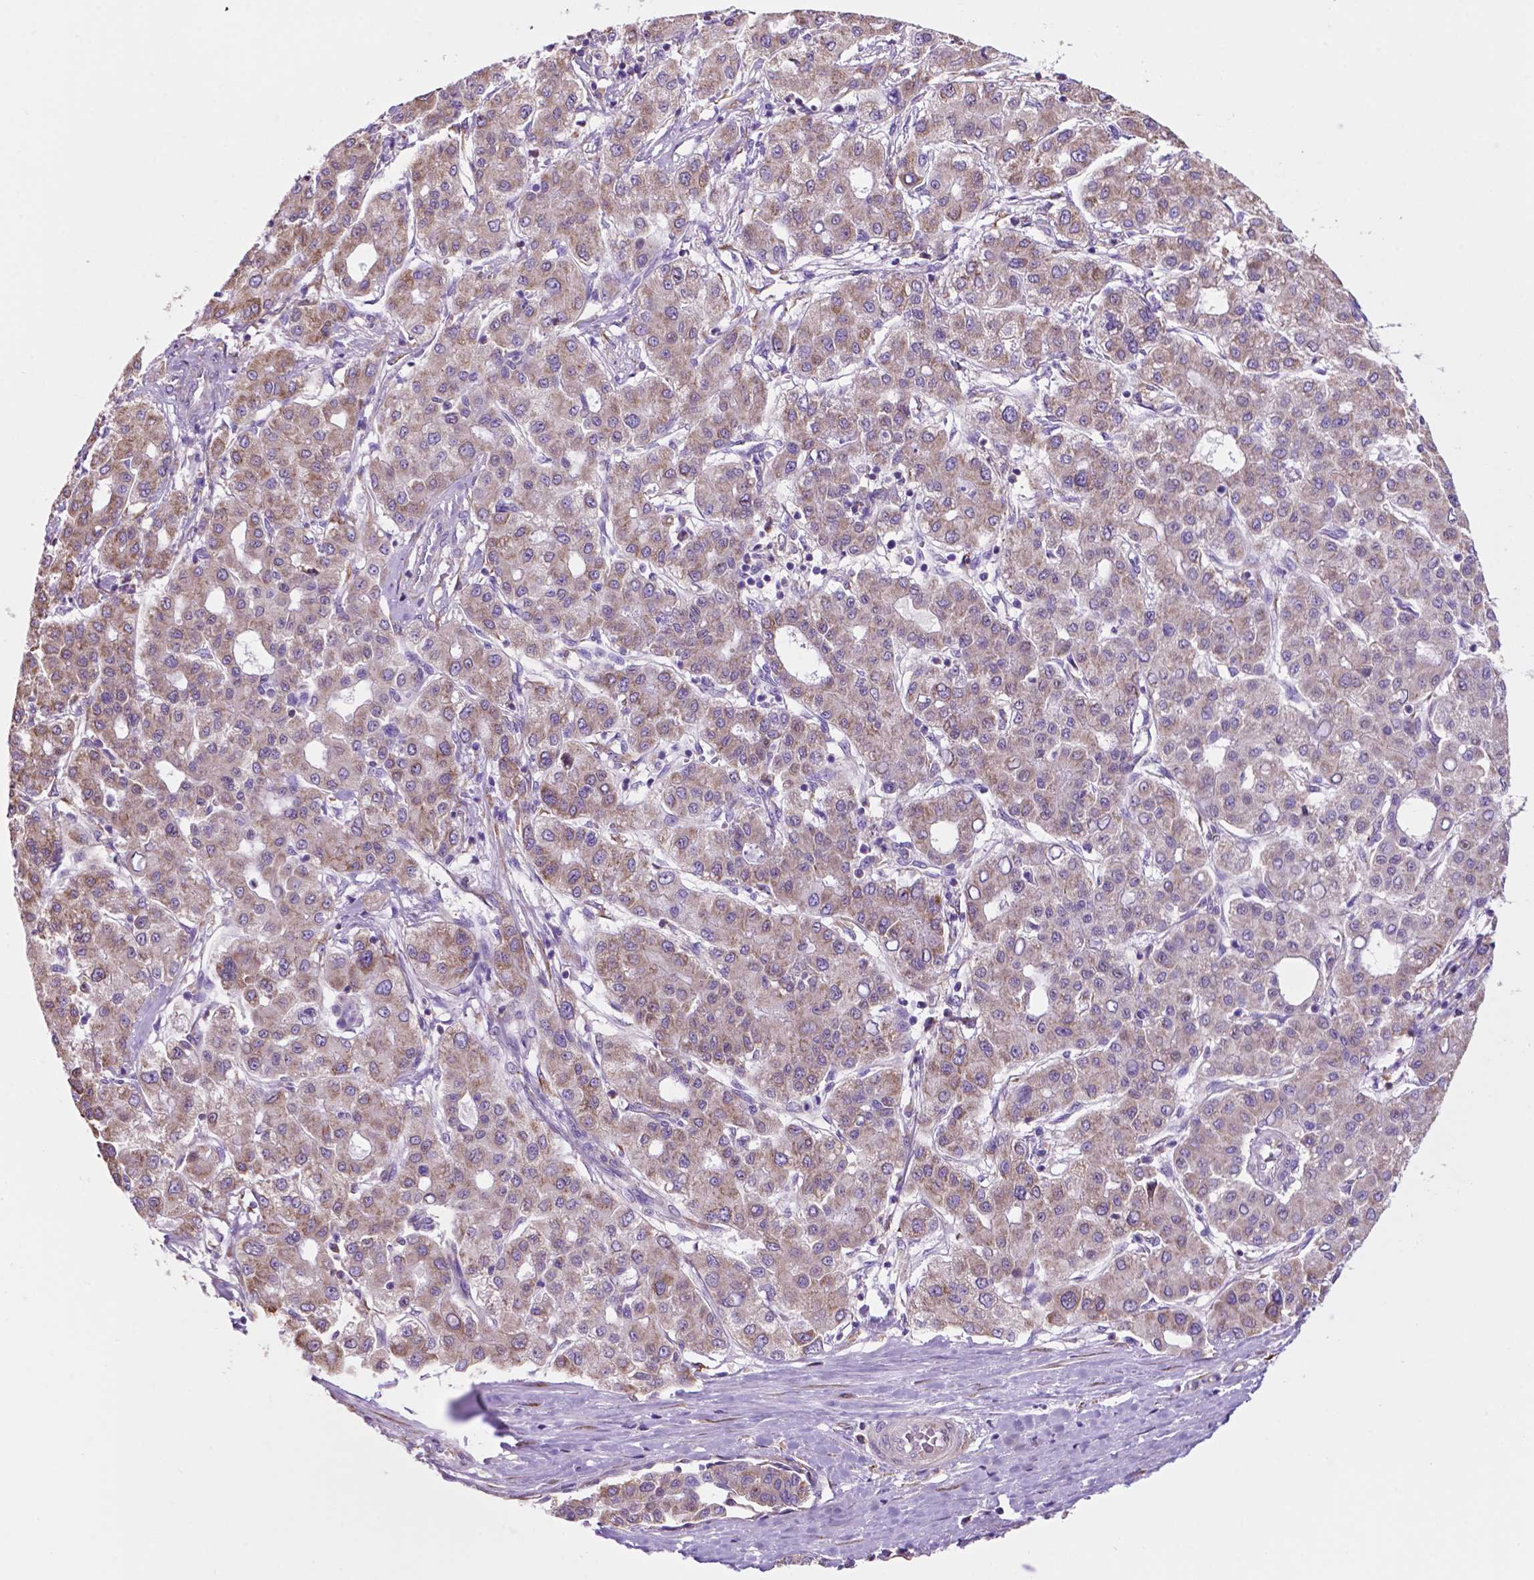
{"staining": {"intensity": "weak", "quantity": "25%-75%", "location": "cytoplasmic/membranous"}, "tissue": "liver cancer", "cell_type": "Tumor cells", "image_type": "cancer", "snomed": [{"axis": "morphology", "description": "Carcinoma, Hepatocellular, NOS"}, {"axis": "topography", "description": "Liver"}], "caption": "Immunohistochemical staining of human hepatocellular carcinoma (liver) exhibits low levels of weak cytoplasmic/membranous positivity in about 25%-75% of tumor cells.", "gene": "RPL29", "patient": {"sex": "male", "age": 65}}